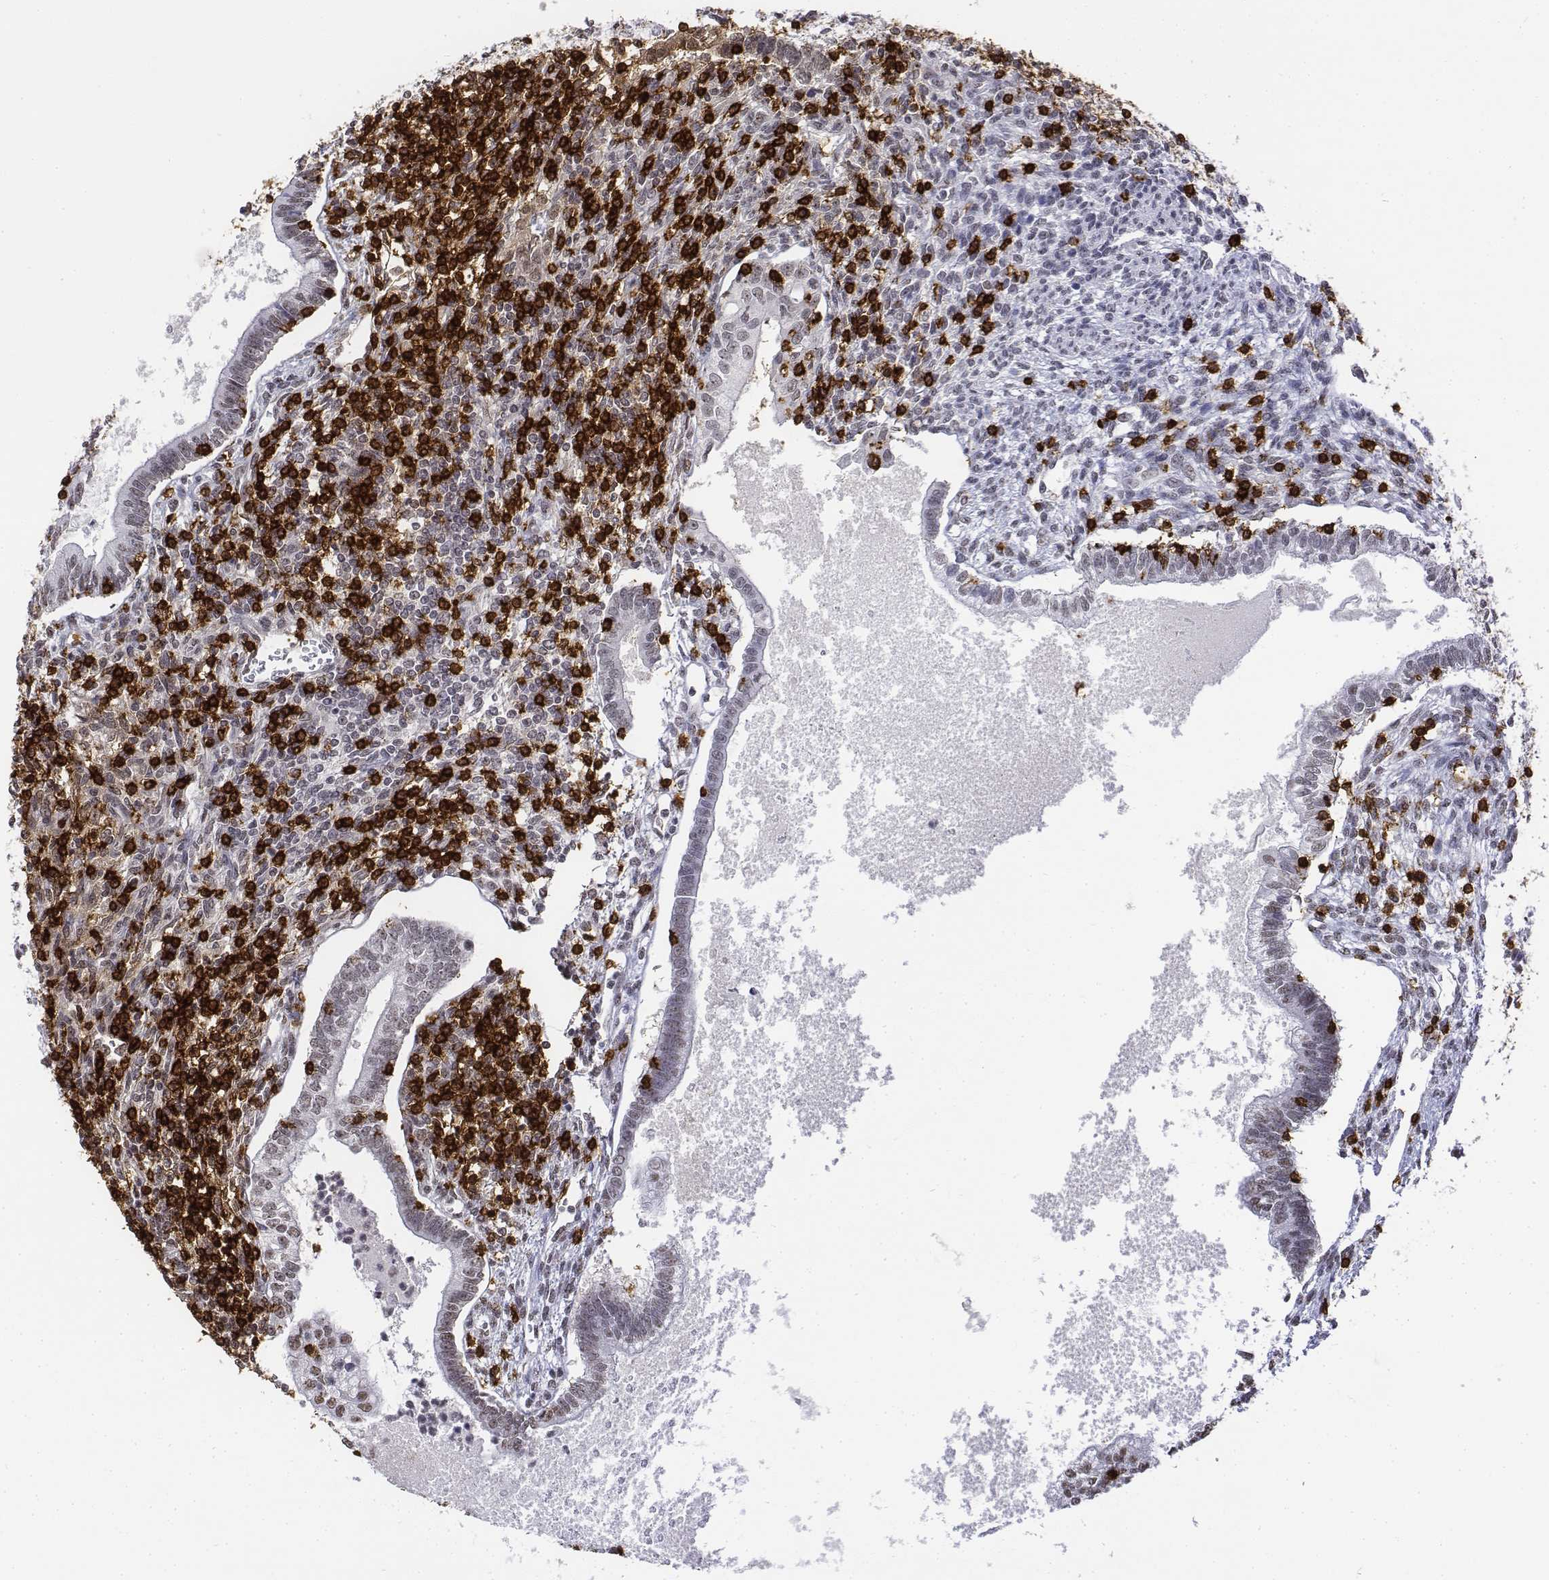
{"staining": {"intensity": "weak", "quantity": "<25%", "location": "nuclear"}, "tissue": "testis cancer", "cell_type": "Tumor cells", "image_type": "cancer", "snomed": [{"axis": "morphology", "description": "Carcinoma, Embryonal, NOS"}, {"axis": "topography", "description": "Testis"}], "caption": "Testis cancer was stained to show a protein in brown. There is no significant expression in tumor cells. (Brightfield microscopy of DAB (3,3'-diaminobenzidine) immunohistochemistry (IHC) at high magnification).", "gene": "CD3E", "patient": {"sex": "male", "age": 37}}